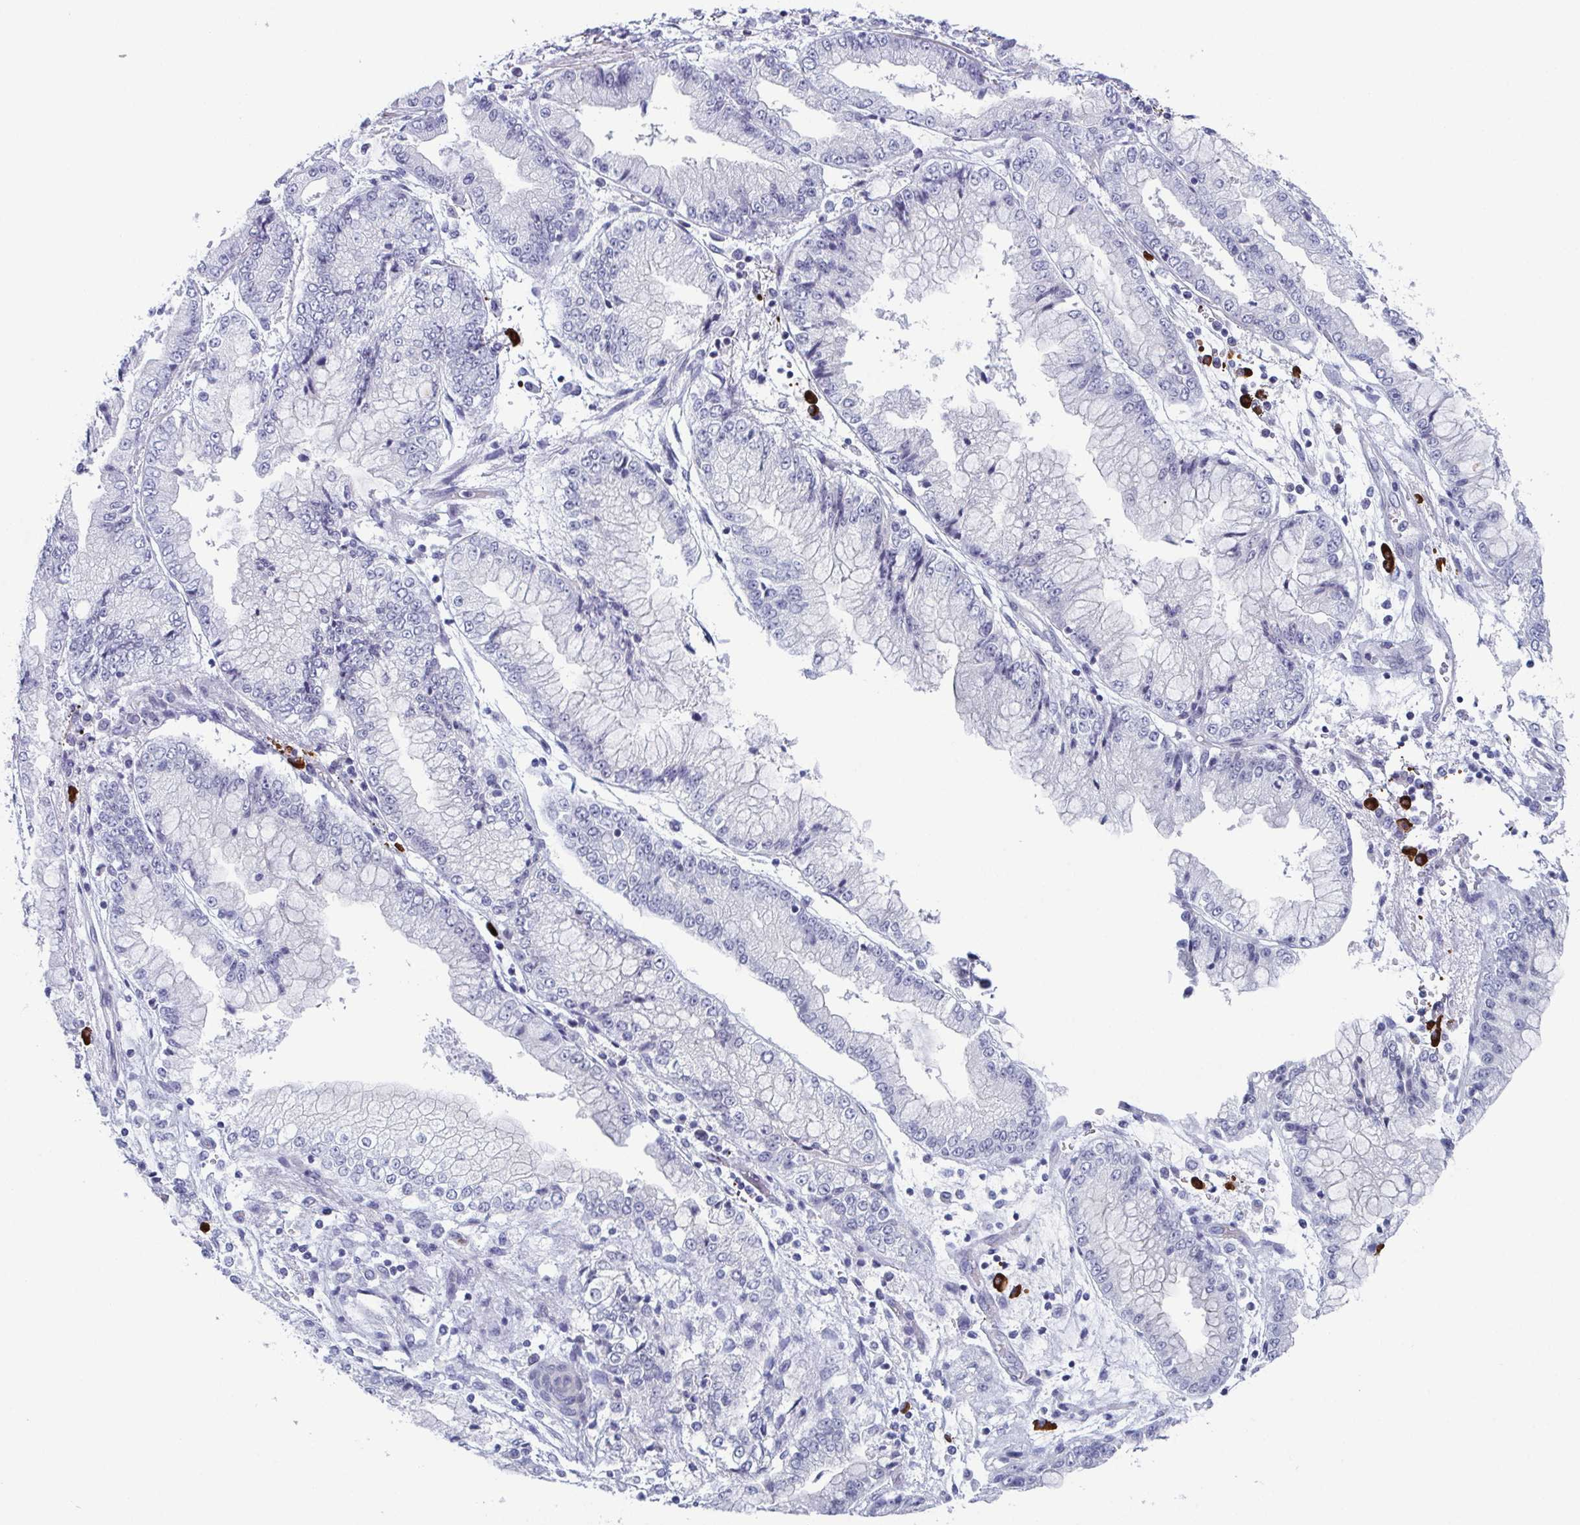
{"staining": {"intensity": "negative", "quantity": "none", "location": "none"}, "tissue": "stomach cancer", "cell_type": "Tumor cells", "image_type": "cancer", "snomed": [{"axis": "morphology", "description": "Adenocarcinoma, NOS"}, {"axis": "topography", "description": "Stomach, upper"}], "caption": "Stomach adenocarcinoma was stained to show a protein in brown. There is no significant expression in tumor cells.", "gene": "ZFP64", "patient": {"sex": "female", "age": 74}}